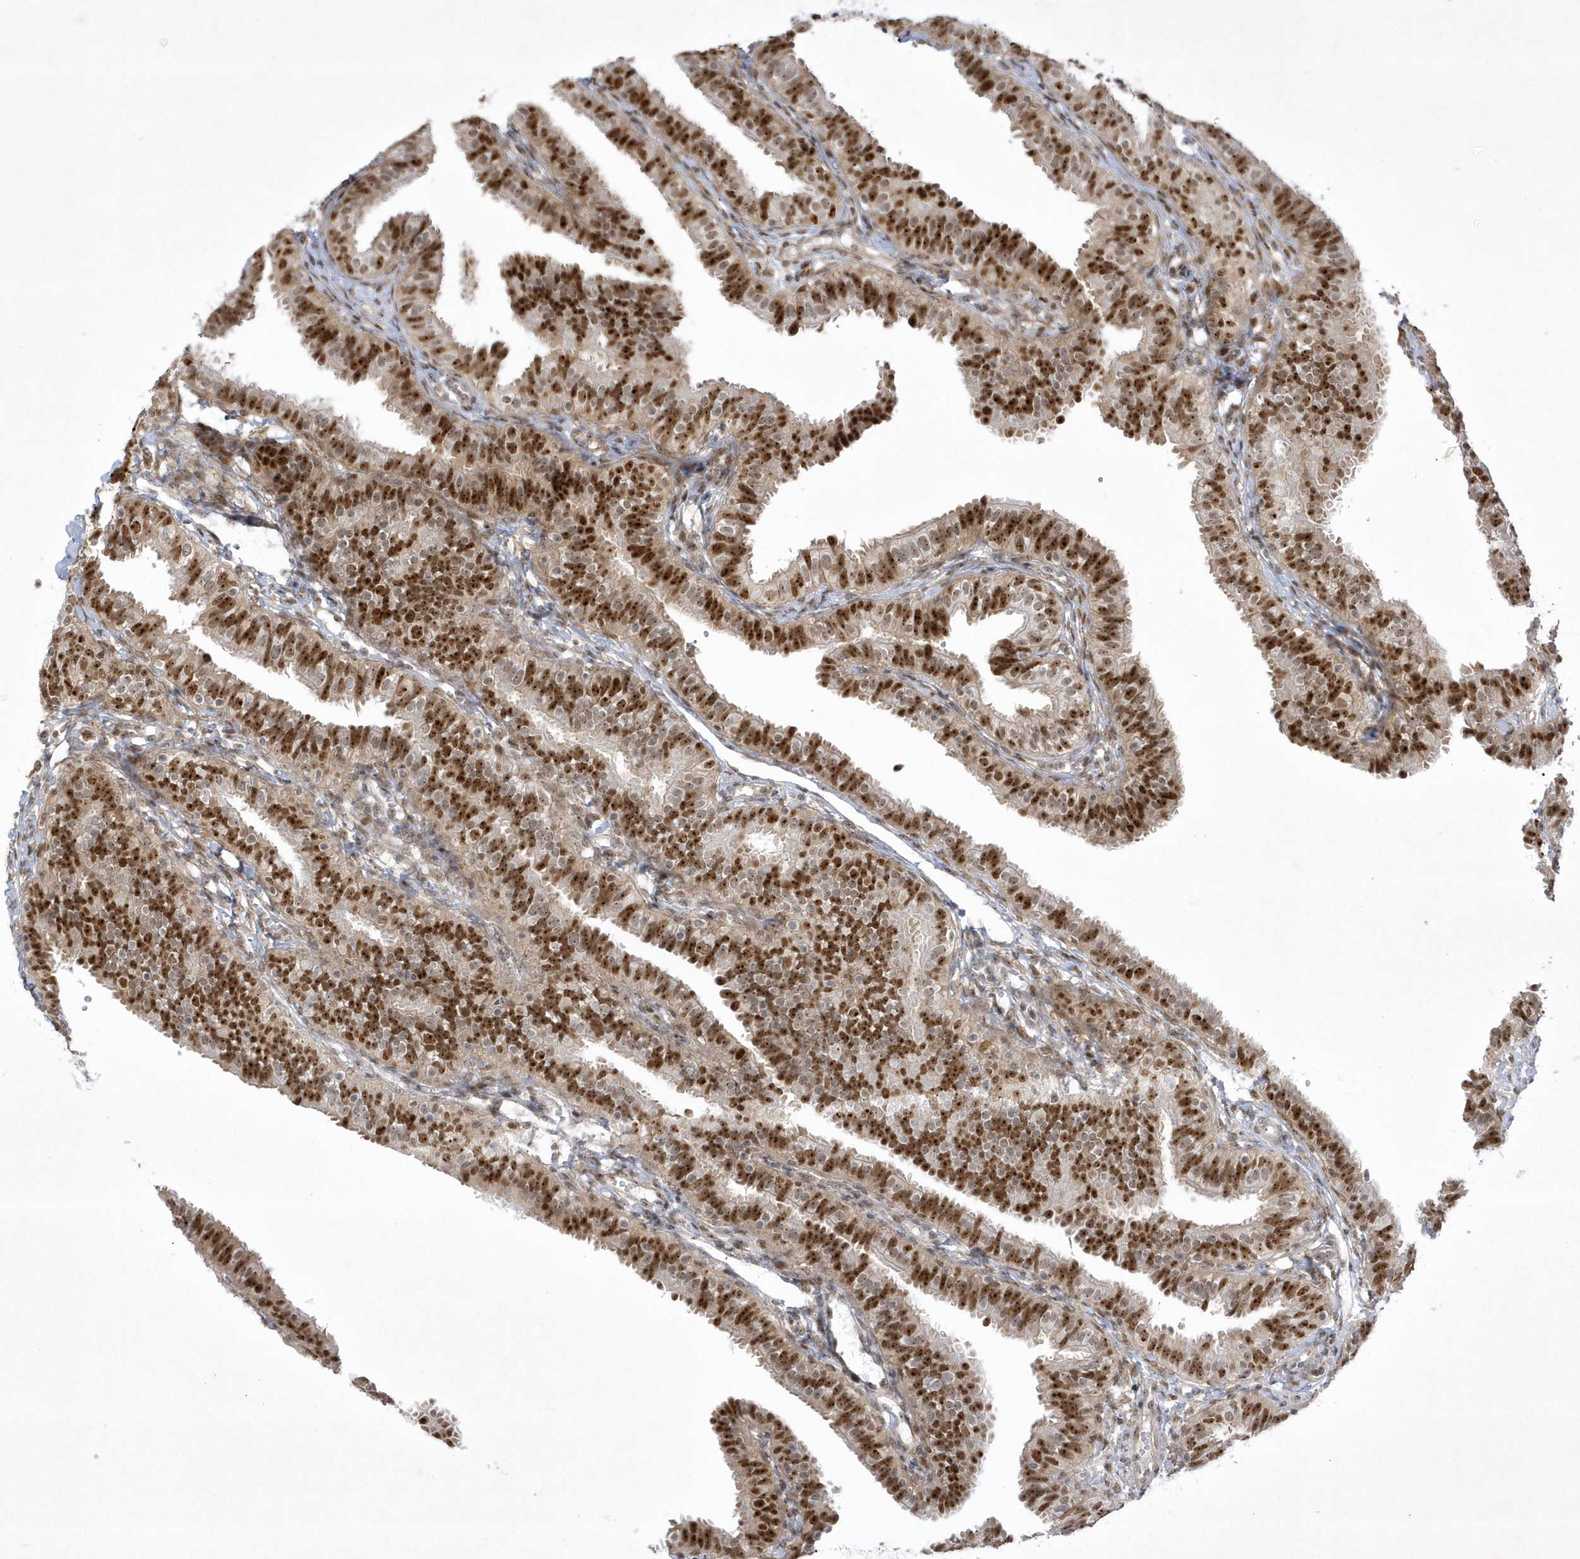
{"staining": {"intensity": "moderate", "quantity": ">75%", "location": "nuclear"}, "tissue": "fallopian tube", "cell_type": "Glandular cells", "image_type": "normal", "snomed": [{"axis": "morphology", "description": "Normal tissue, NOS"}, {"axis": "topography", "description": "Fallopian tube"}], "caption": "Protein staining displays moderate nuclear expression in about >75% of glandular cells in normal fallopian tube. Using DAB (brown) and hematoxylin (blue) stains, captured at high magnification using brightfield microscopy.", "gene": "NPM3", "patient": {"sex": "female", "age": 35}}